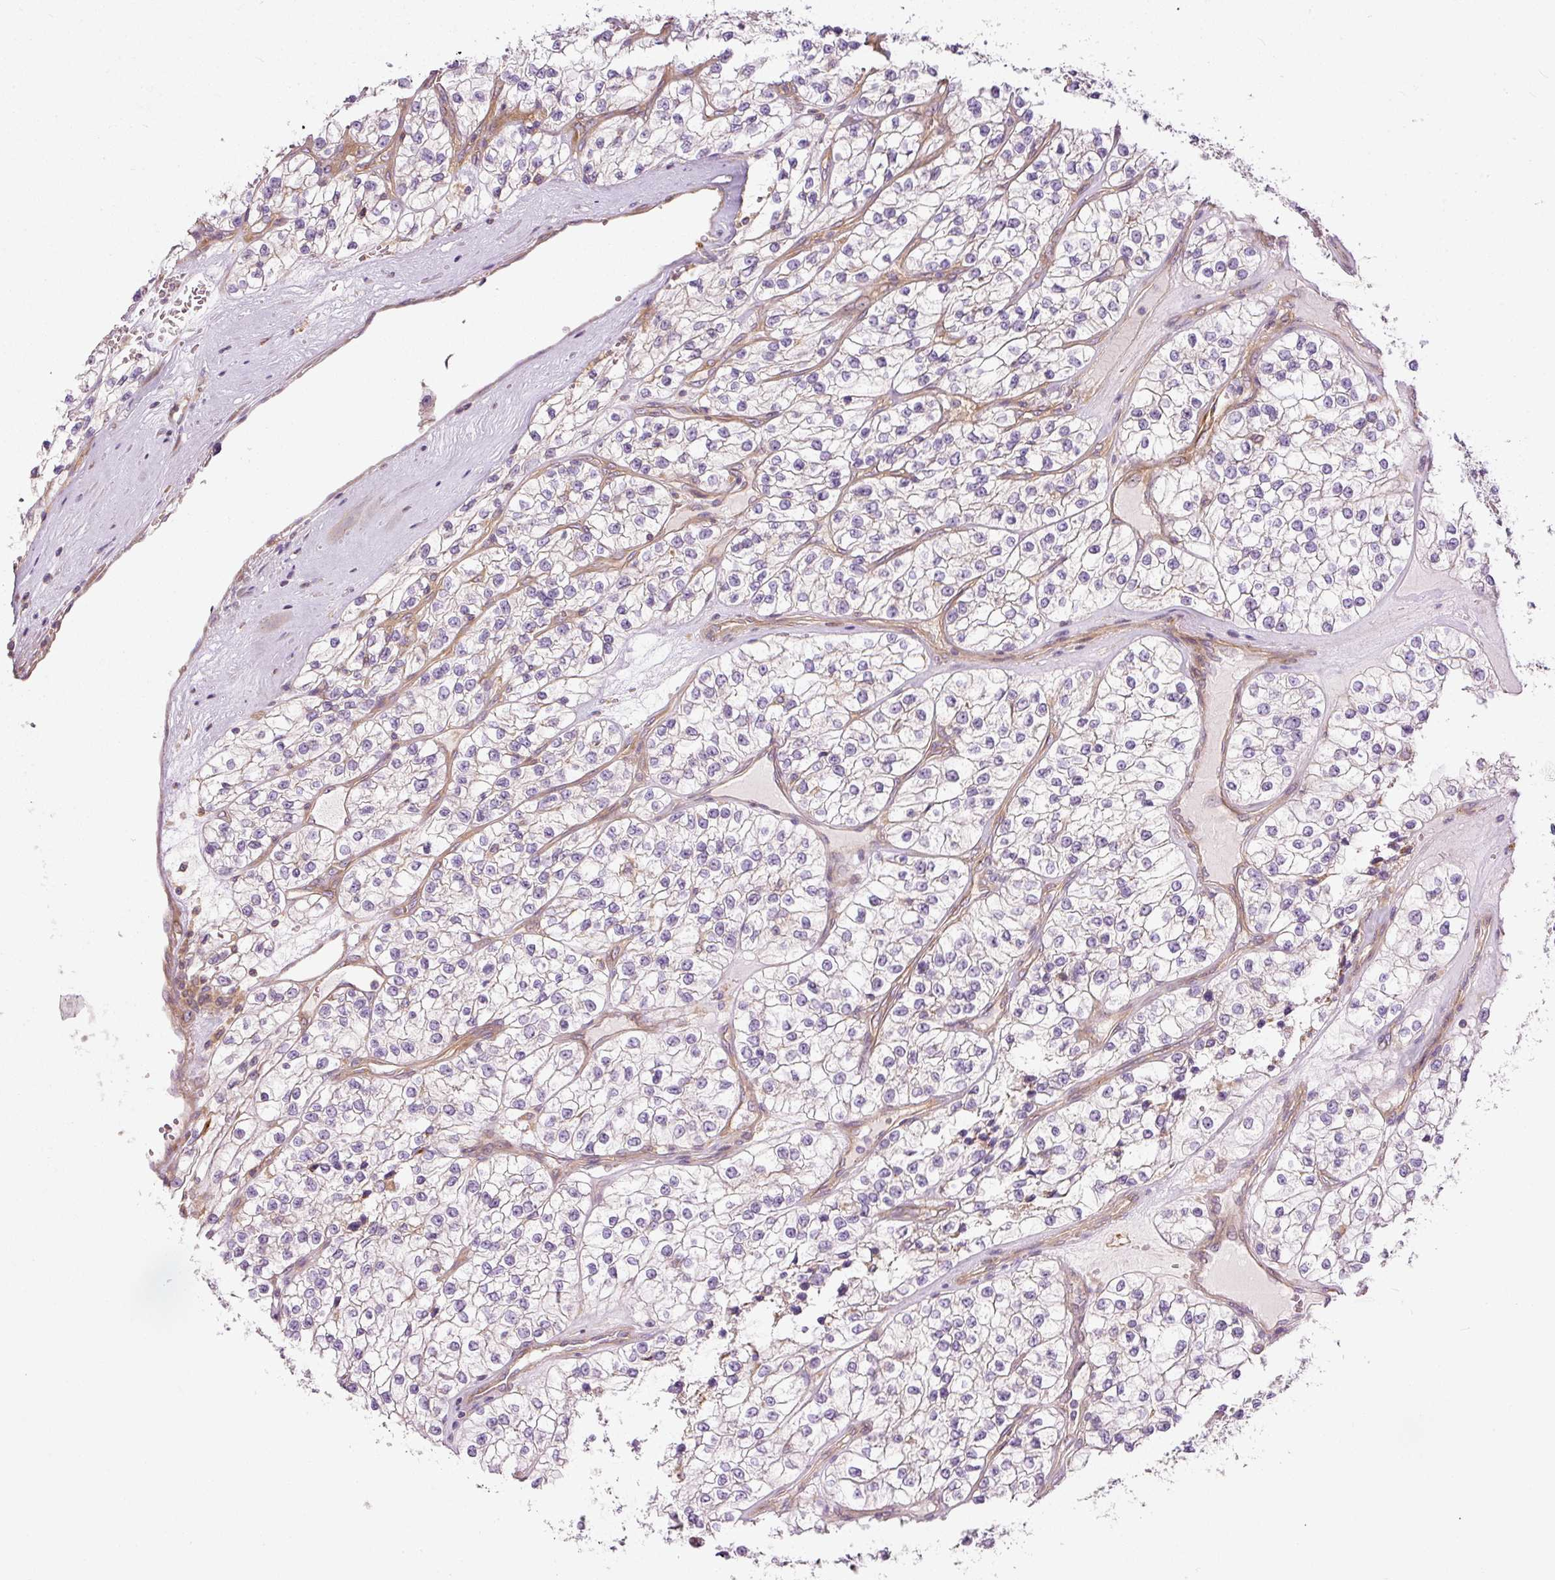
{"staining": {"intensity": "negative", "quantity": "none", "location": "none"}, "tissue": "renal cancer", "cell_type": "Tumor cells", "image_type": "cancer", "snomed": [{"axis": "morphology", "description": "Adenocarcinoma, NOS"}, {"axis": "topography", "description": "Kidney"}], "caption": "Immunohistochemistry image of neoplastic tissue: human renal adenocarcinoma stained with DAB shows no significant protein staining in tumor cells. (Stains: DAB immunohistochemistry with hematoxylin counter stain, Microscopy: brightfield microscopy at high magnification).", "gene": "TBC1D2B", "patient": {"sex": "female", "age": 57}}